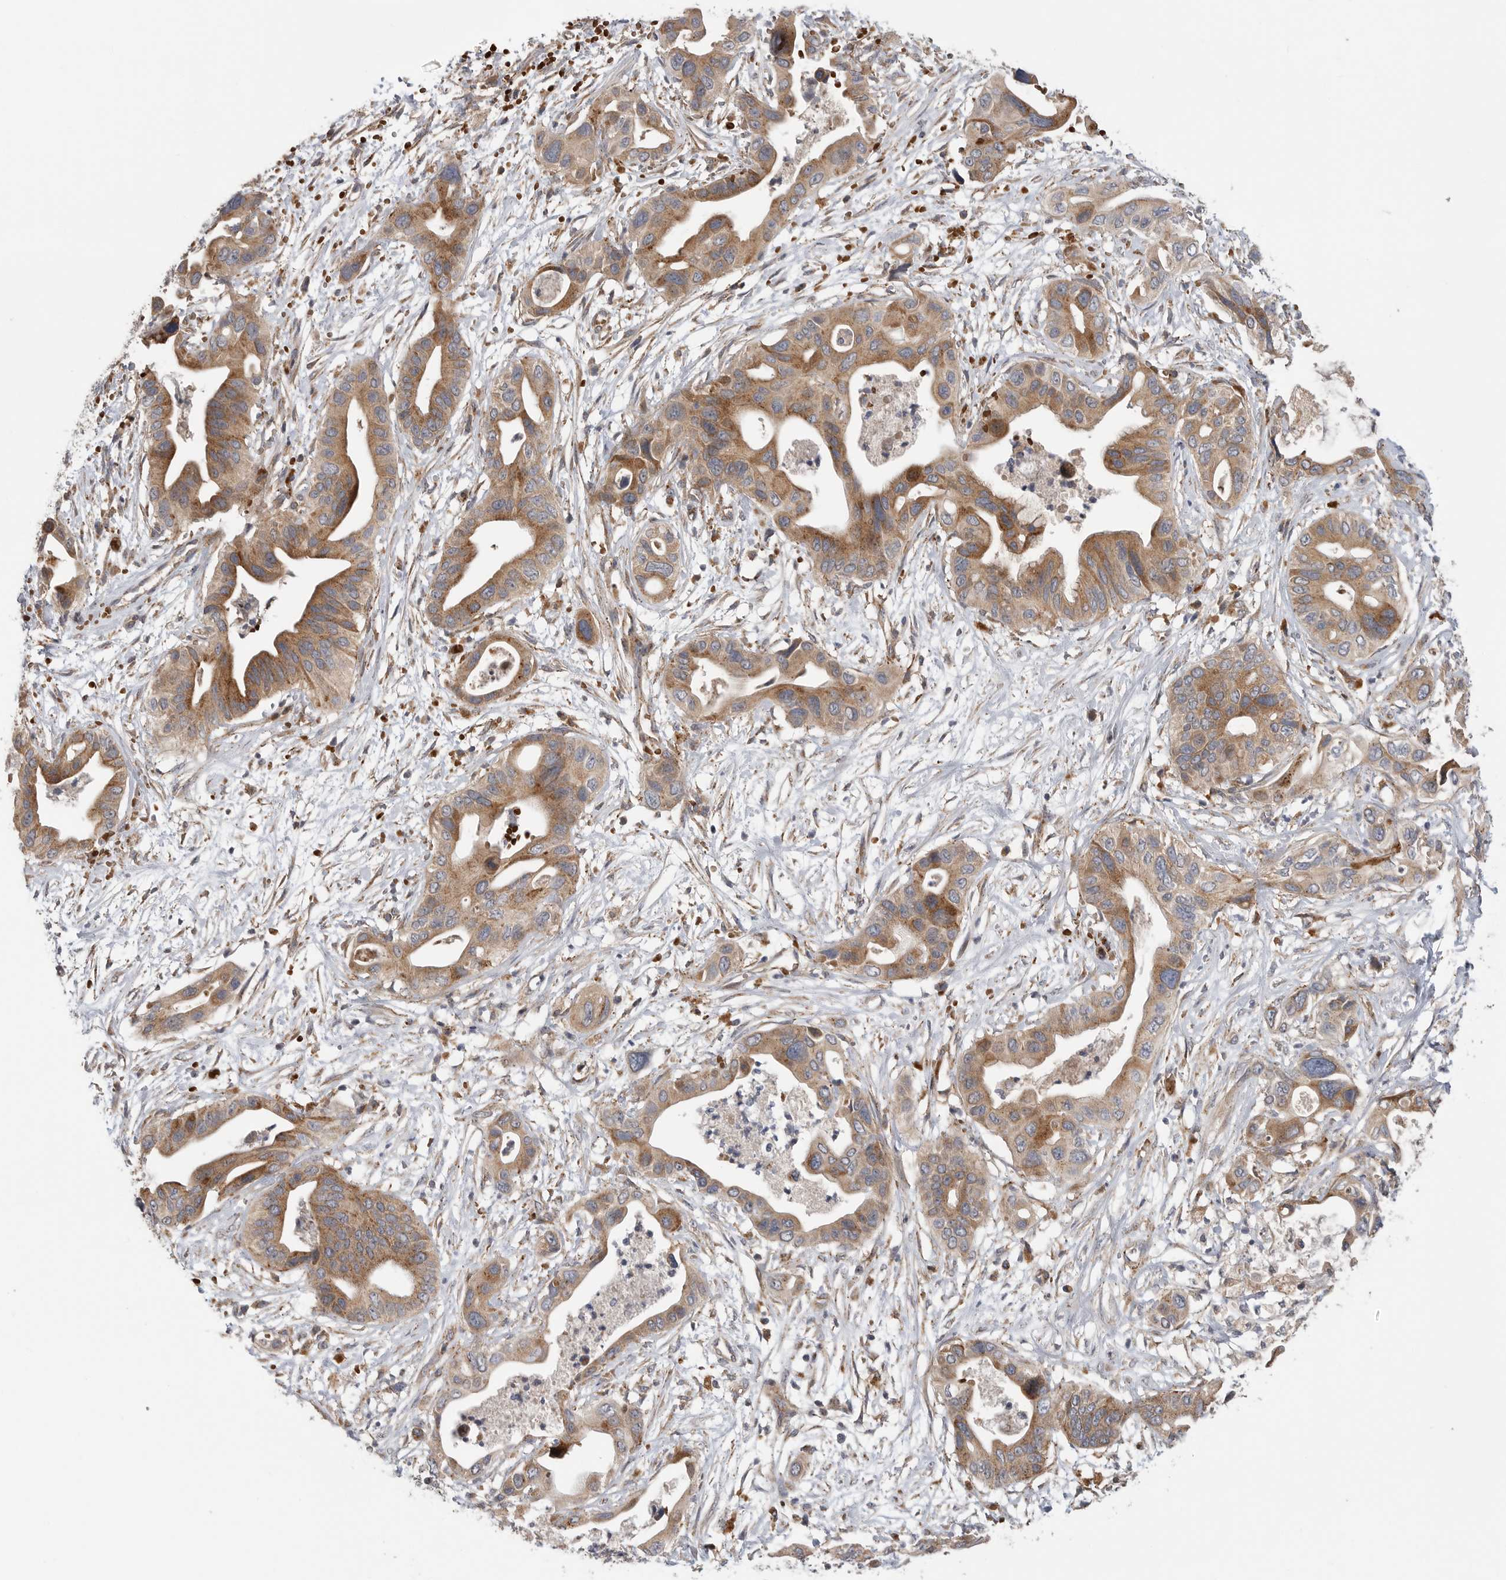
{"staining": {"intensity": "moderate", "quantity": ">75%", "location": "cytoplasmic/membranous"}, "tissue": "pancreatic cancer", "cell_type": "Tumor cells", "image_type": "cancer", "snomed": [{"axis": "morphology", "description": "Adenocarcinoma, NOS"}, {"axis": "topography", "description": "Pancreas"}], "caption": "A medium amount of moderate cytoplasmic/membranous positivity is appreciated in about >75% of tumor cells in pancreatic cancer (adenocarcinoma) tissue.", "gene": "GALNS", "patient": {"sex": "male", "age": 66}}